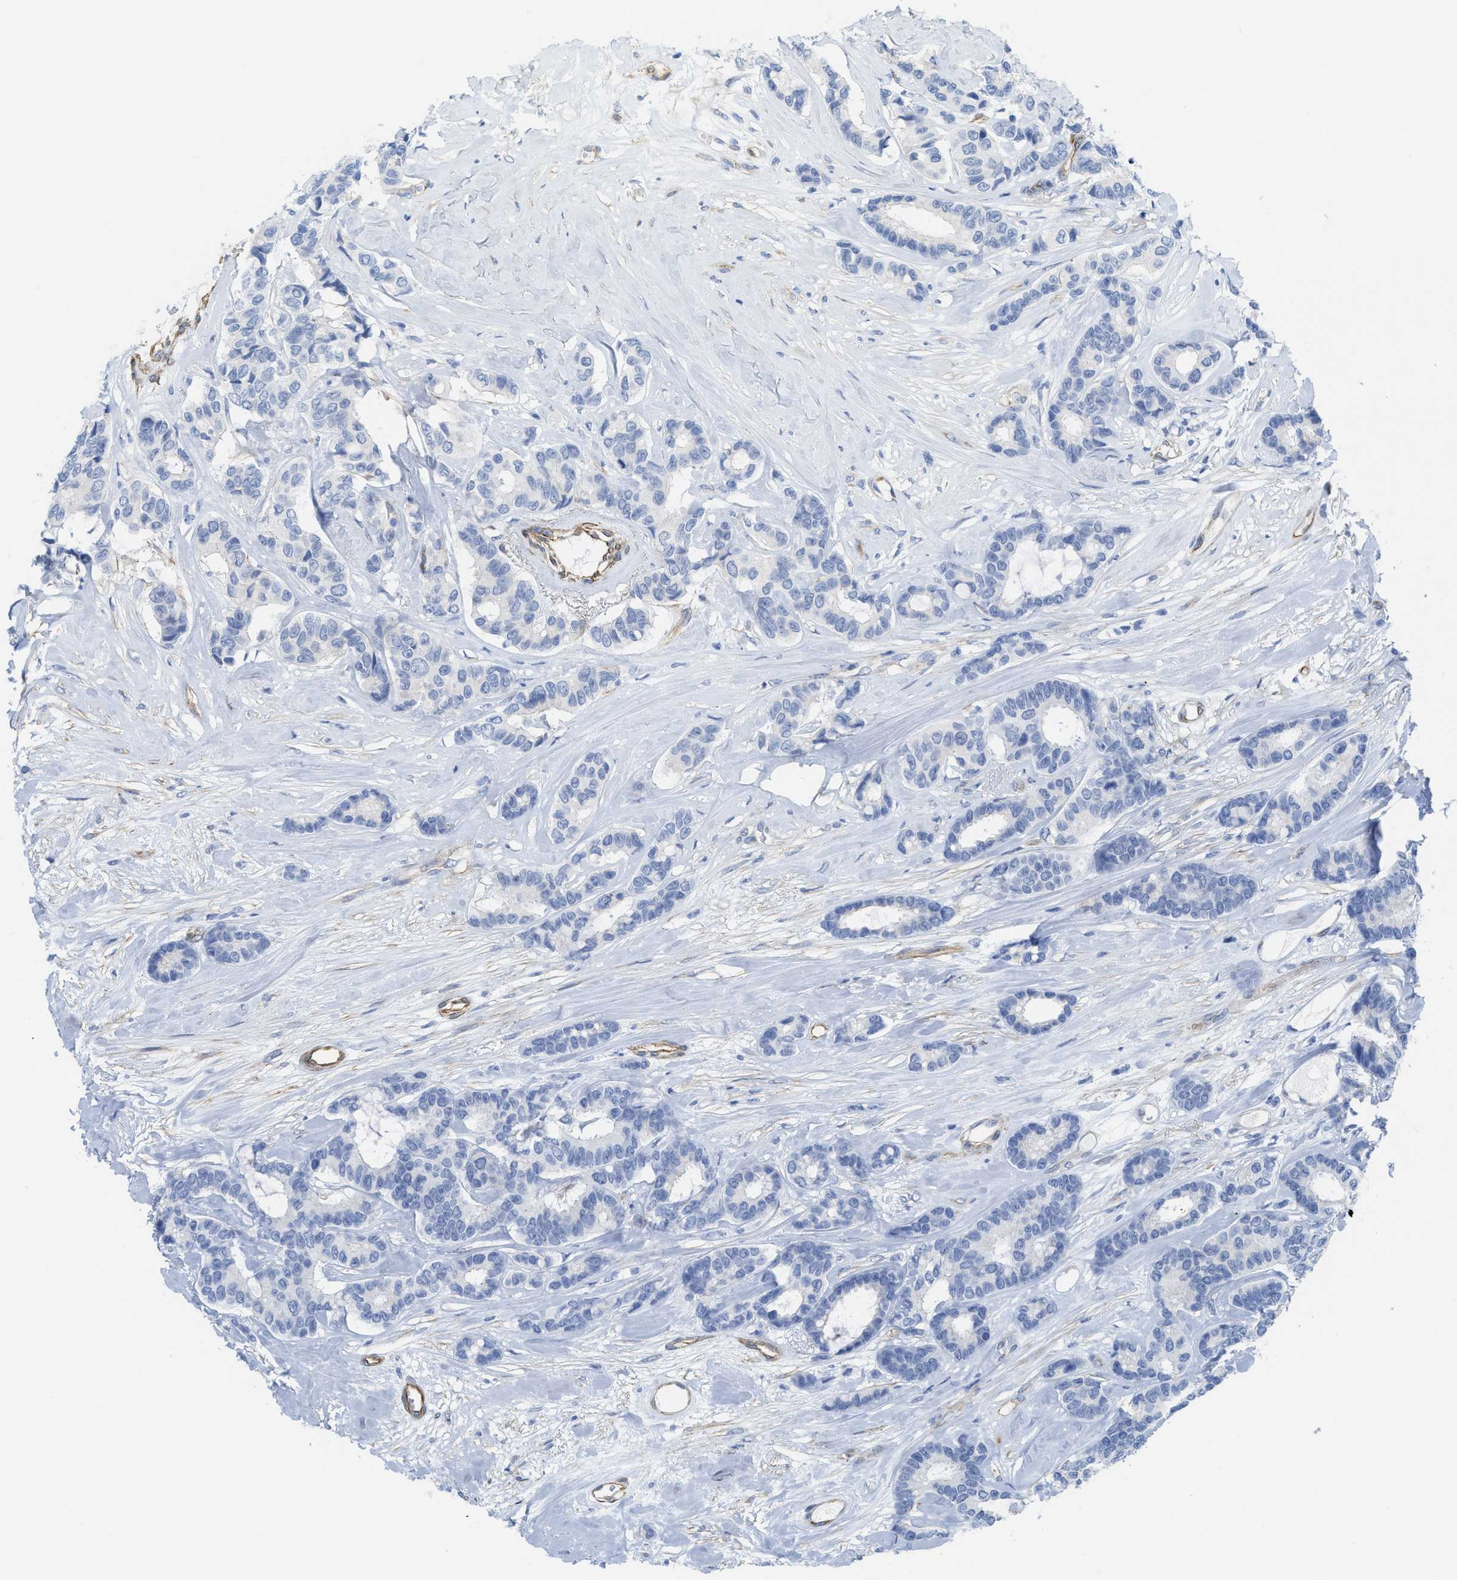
{"staining": {"intensity": "negative", "quantity": "none", "location": "none"}, "tissue": "breast cancer", "cell_type": "Tumor cells", "image_type": "cancer", "snomed": [{"axis": "morphology", "description": "Duct carcinoma"}, {"axis": "topography", "description": "Breast"}], "caption": "Immunohistochemistry (IHC) of breast intraductal carcinoma exhibits no positivity in tumor cells. (DAB (3,3'-diaminobenzidine) immunohistochemistry (IHC), high magnification).", "gene": "TUB", "patient": {"sex": "female", "age": 87}}